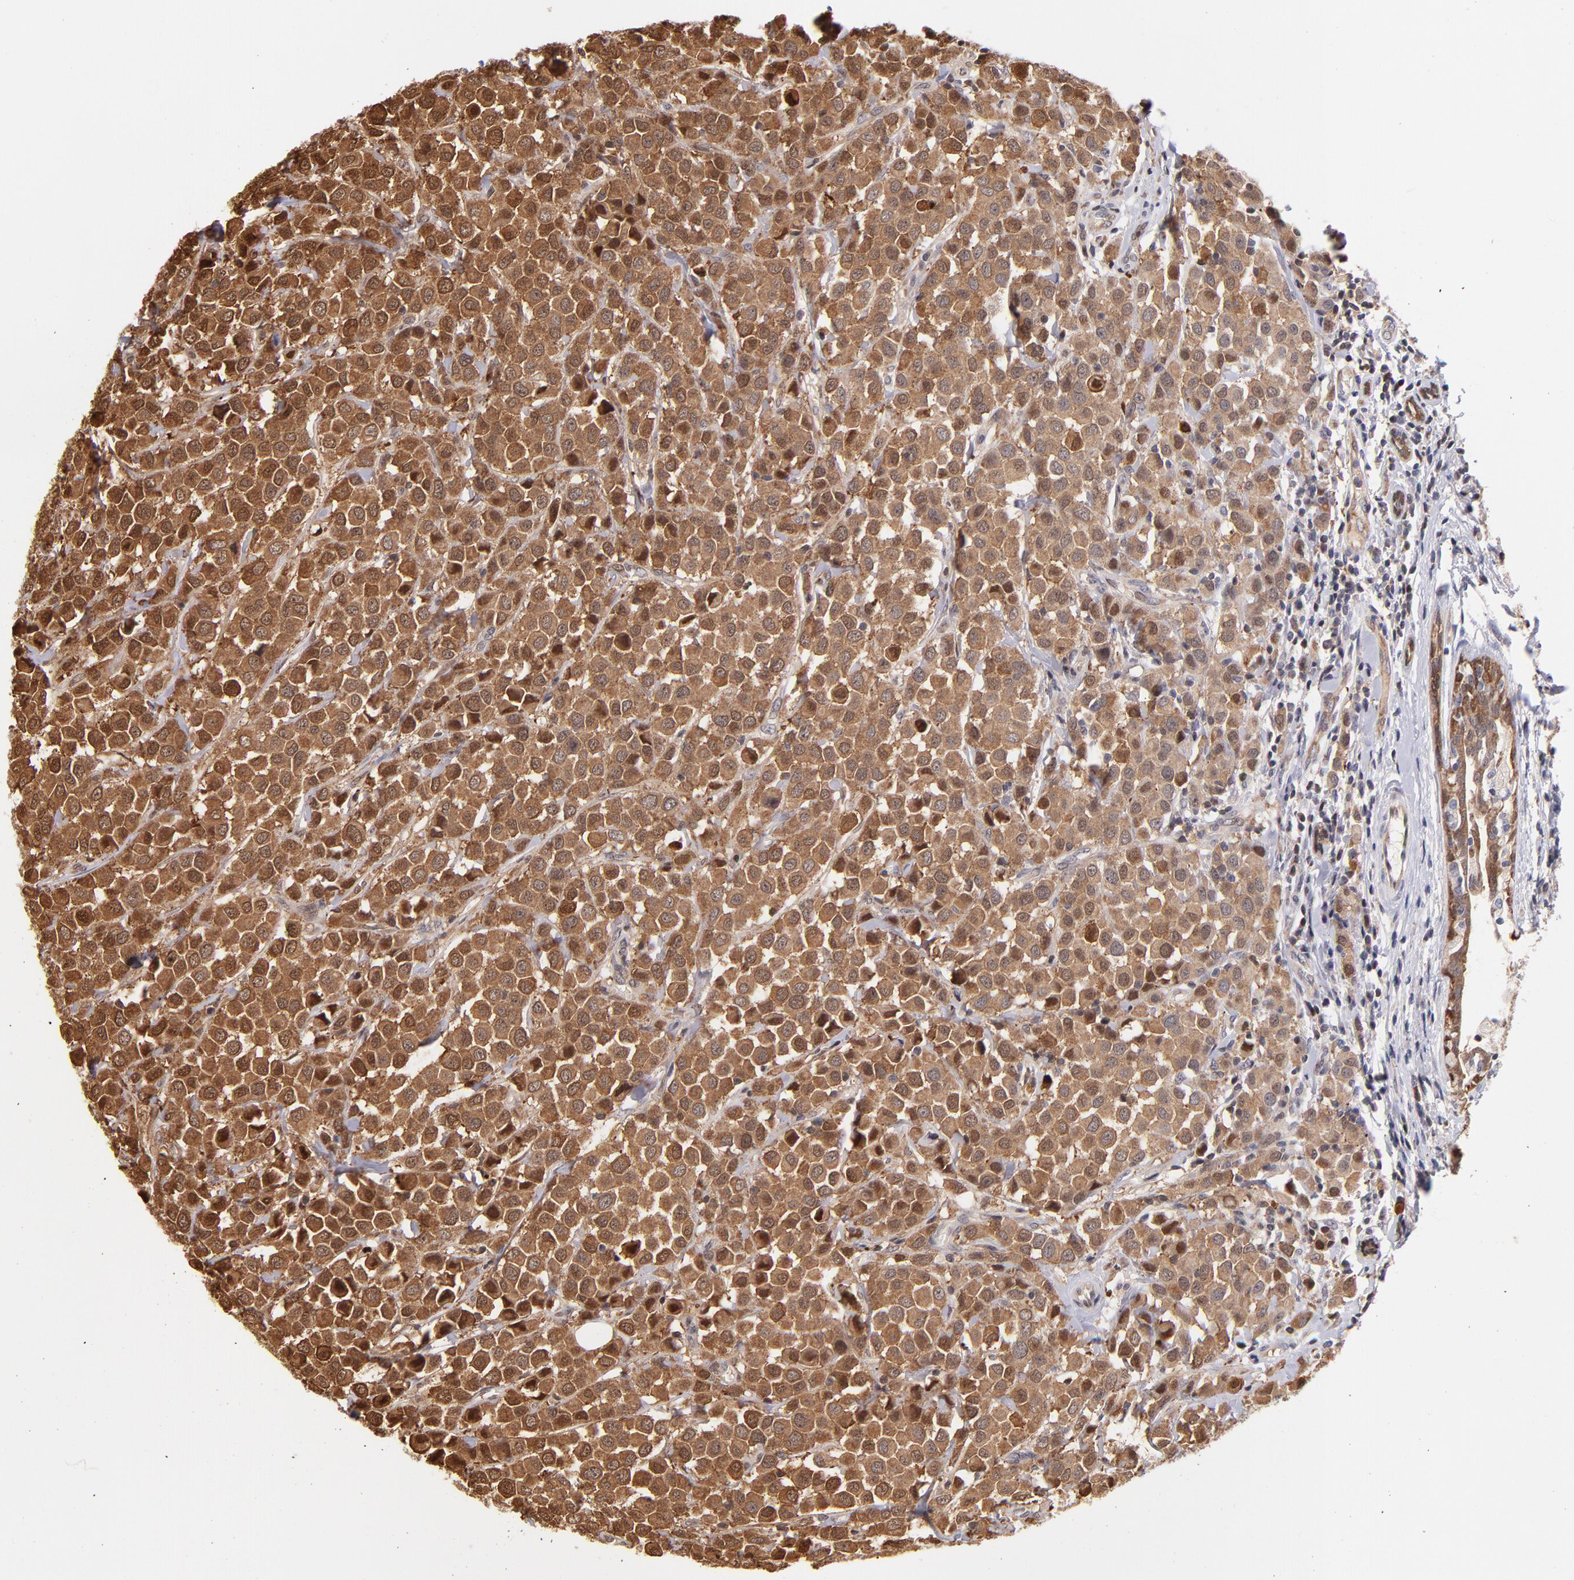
{"staining": {"intensity": "strong", "quantity": ">75%", "location": "cytoplasmic/membranous"}, "tissue": "breast cancer", "cell_type": "Tumor cells", "image_type": "cancer", "snomed": [{"axis": "morphology", "description": "Duct carcinoma"}, {"axis": "topography", "description": "Breast"}], "caption": "Immunohistochemistry of human breast cancer (infiltrating ductal carcinoma) shows high levels of strong cytoplasmic/membranous positivity in about >75% of tumor cells. (brown staining indicates protein expression, while blue staining denotes nuclei).", "gene": "YWHAB", "patient": {"sex": "female", "age": 61}}